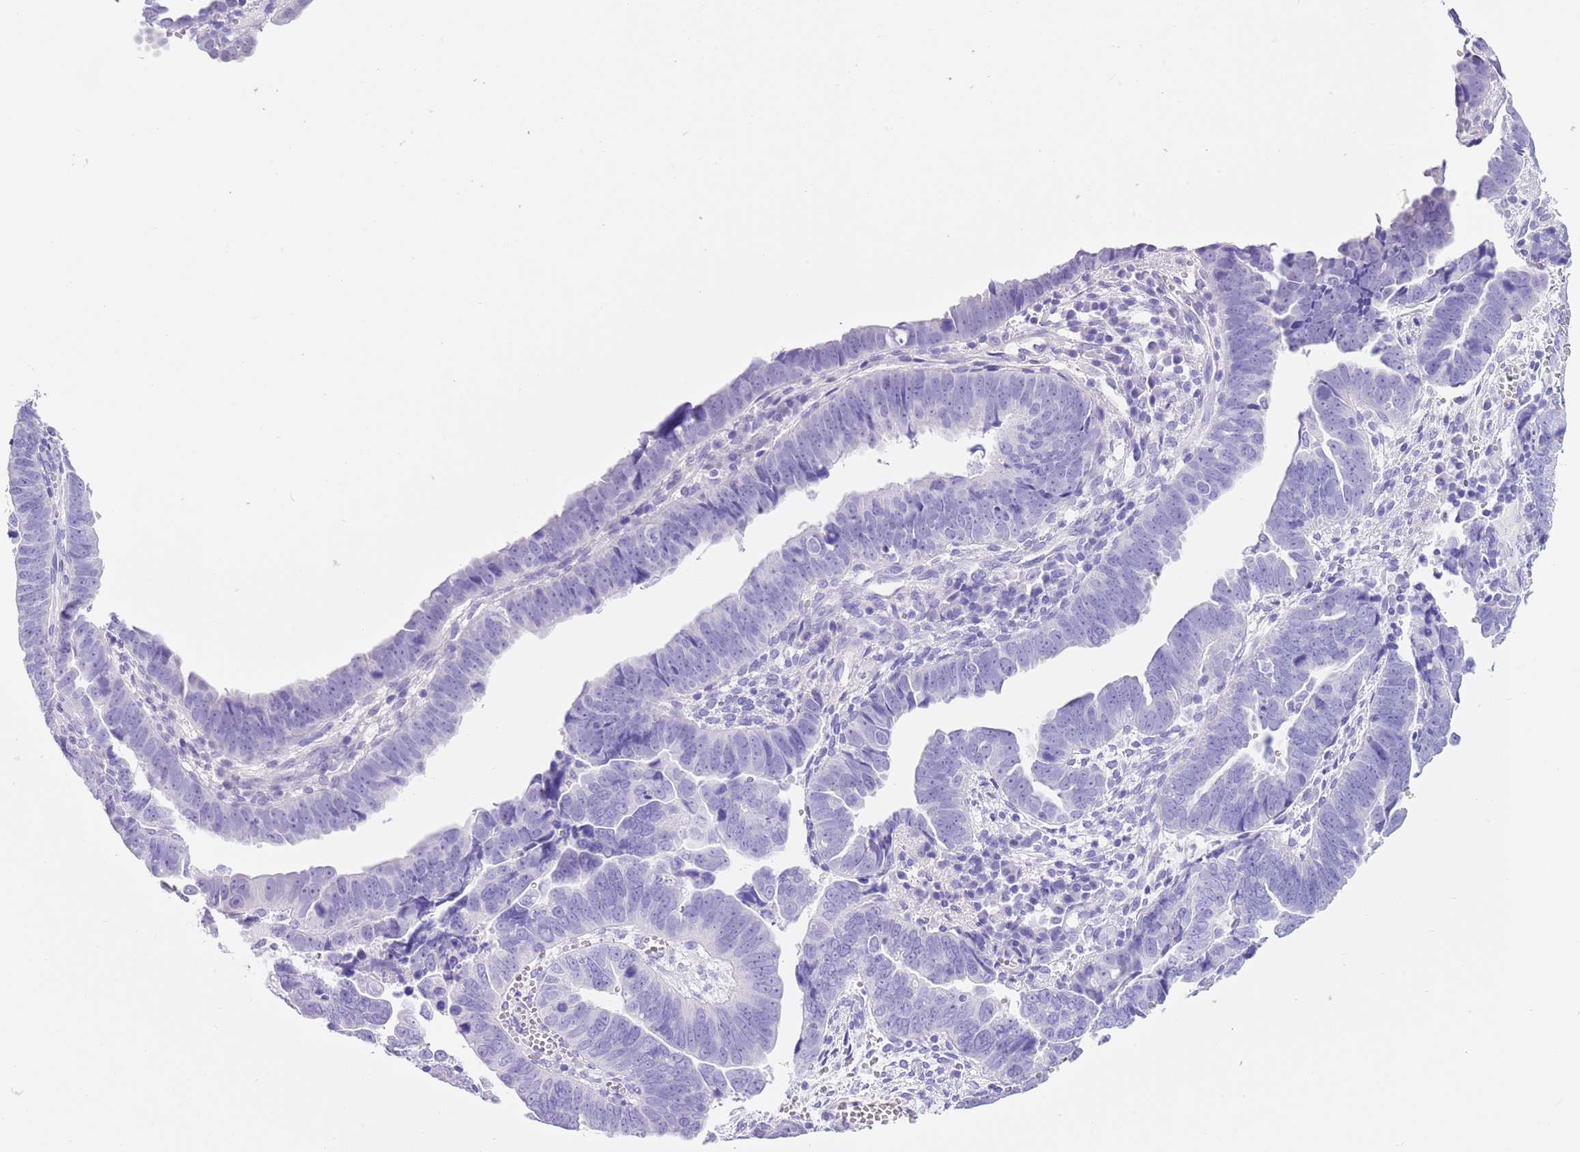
{"staining": {"intensity": "negative", "quantity": "none", "location": "none"}, "tissue": "endometrial cancer", "cell_type": "Tumor cells", "image_type": "cancer", "snomed": [{"axis": "morphology", "description": "Adenocarcinoma, NOS"}, {"axis": "topography", "description": "Endometrium"}], "caption": "DAB immunohistochemical staining of adenocarcinoma (endometrial) reveals no significant expression in tumor cells.", "gene": "TMEM185B", "patient": {"sex": "female", "age": 75}}